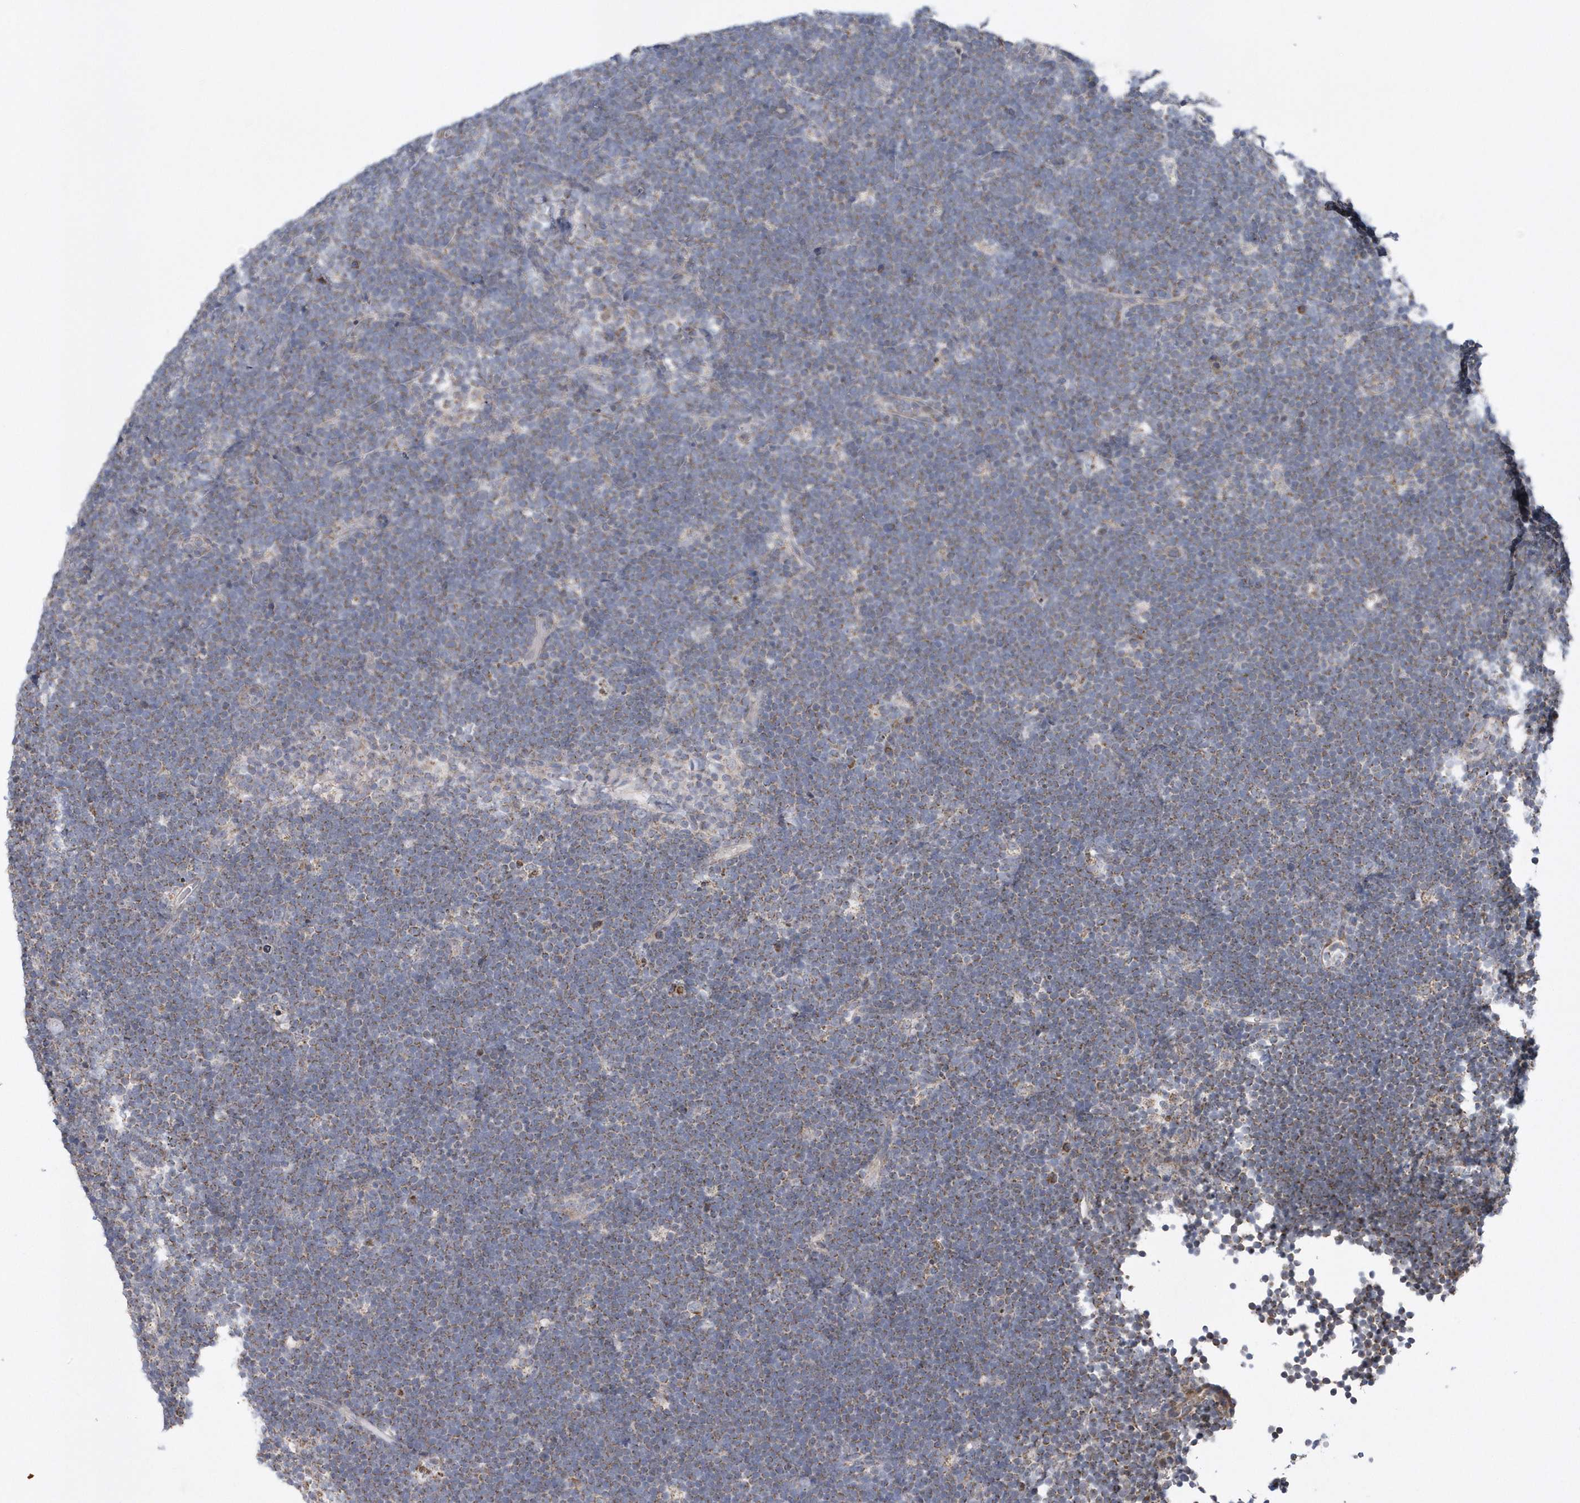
{"staining": {"intensity": "weak", "quantity": "<25%", "location": "cytoplasmic/membranous"}, "tissue": "lymphoma", "cell_type": "Tumor cells", "image_type": "cancer", "snomed": [{"axis": "morphology", "description": "Malignant lymphoma, non-Hodgkin's type, High grade"}, {"axis": "topography", "description": "Lymph node"}], "caption": "The histopathology image shows no staining of tumor cells in malignant lymphoma, non-Hodgkin's type (high-grade).", "gene": "SLX9", "patient": {"sex": "male", "age": 13}}